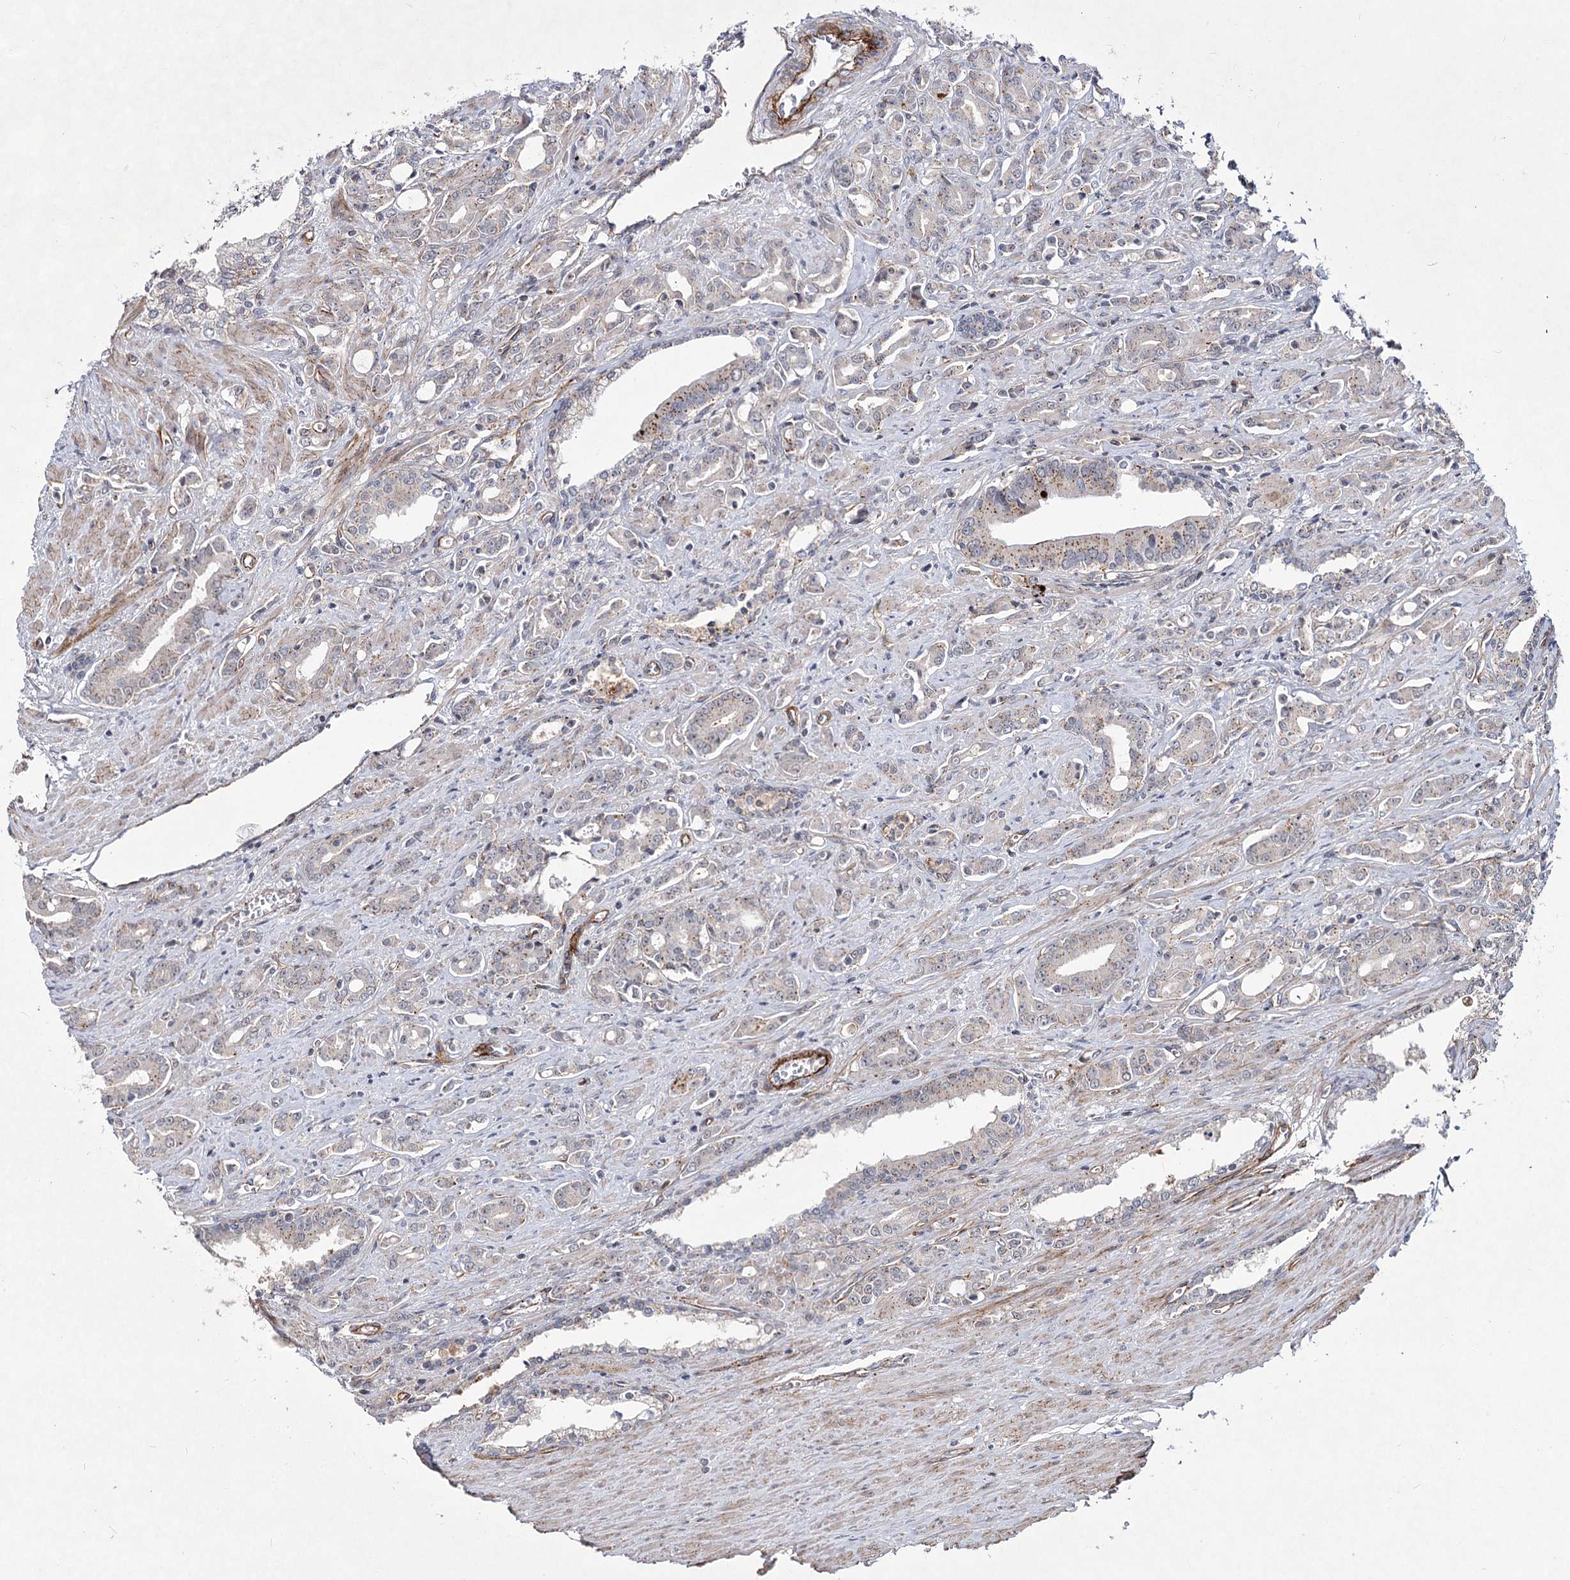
{"staining": {"intensity": "moderate", "quantity": "<25%", "location": "cytoplasmic/membranous"}, "tissue": "prostate cancer", "cell_type": "Tumor cells", "image_type": "cancer", "snomed": [{"axis": "morphology", "description": "Adenocarcinoma, High grade"}, {"axis": "topography", "description": "Prostate"}], "caption": "Immunohistochemistry image of human prostate high-grade adenocarcinoma stained for a protein (brown), which demonstrates low levels of moderate cytoplasmic/membranous expression in about <25% of tumor cells.", "gene": "ATL2", "patient": {"sex": "male", "age": 72}}